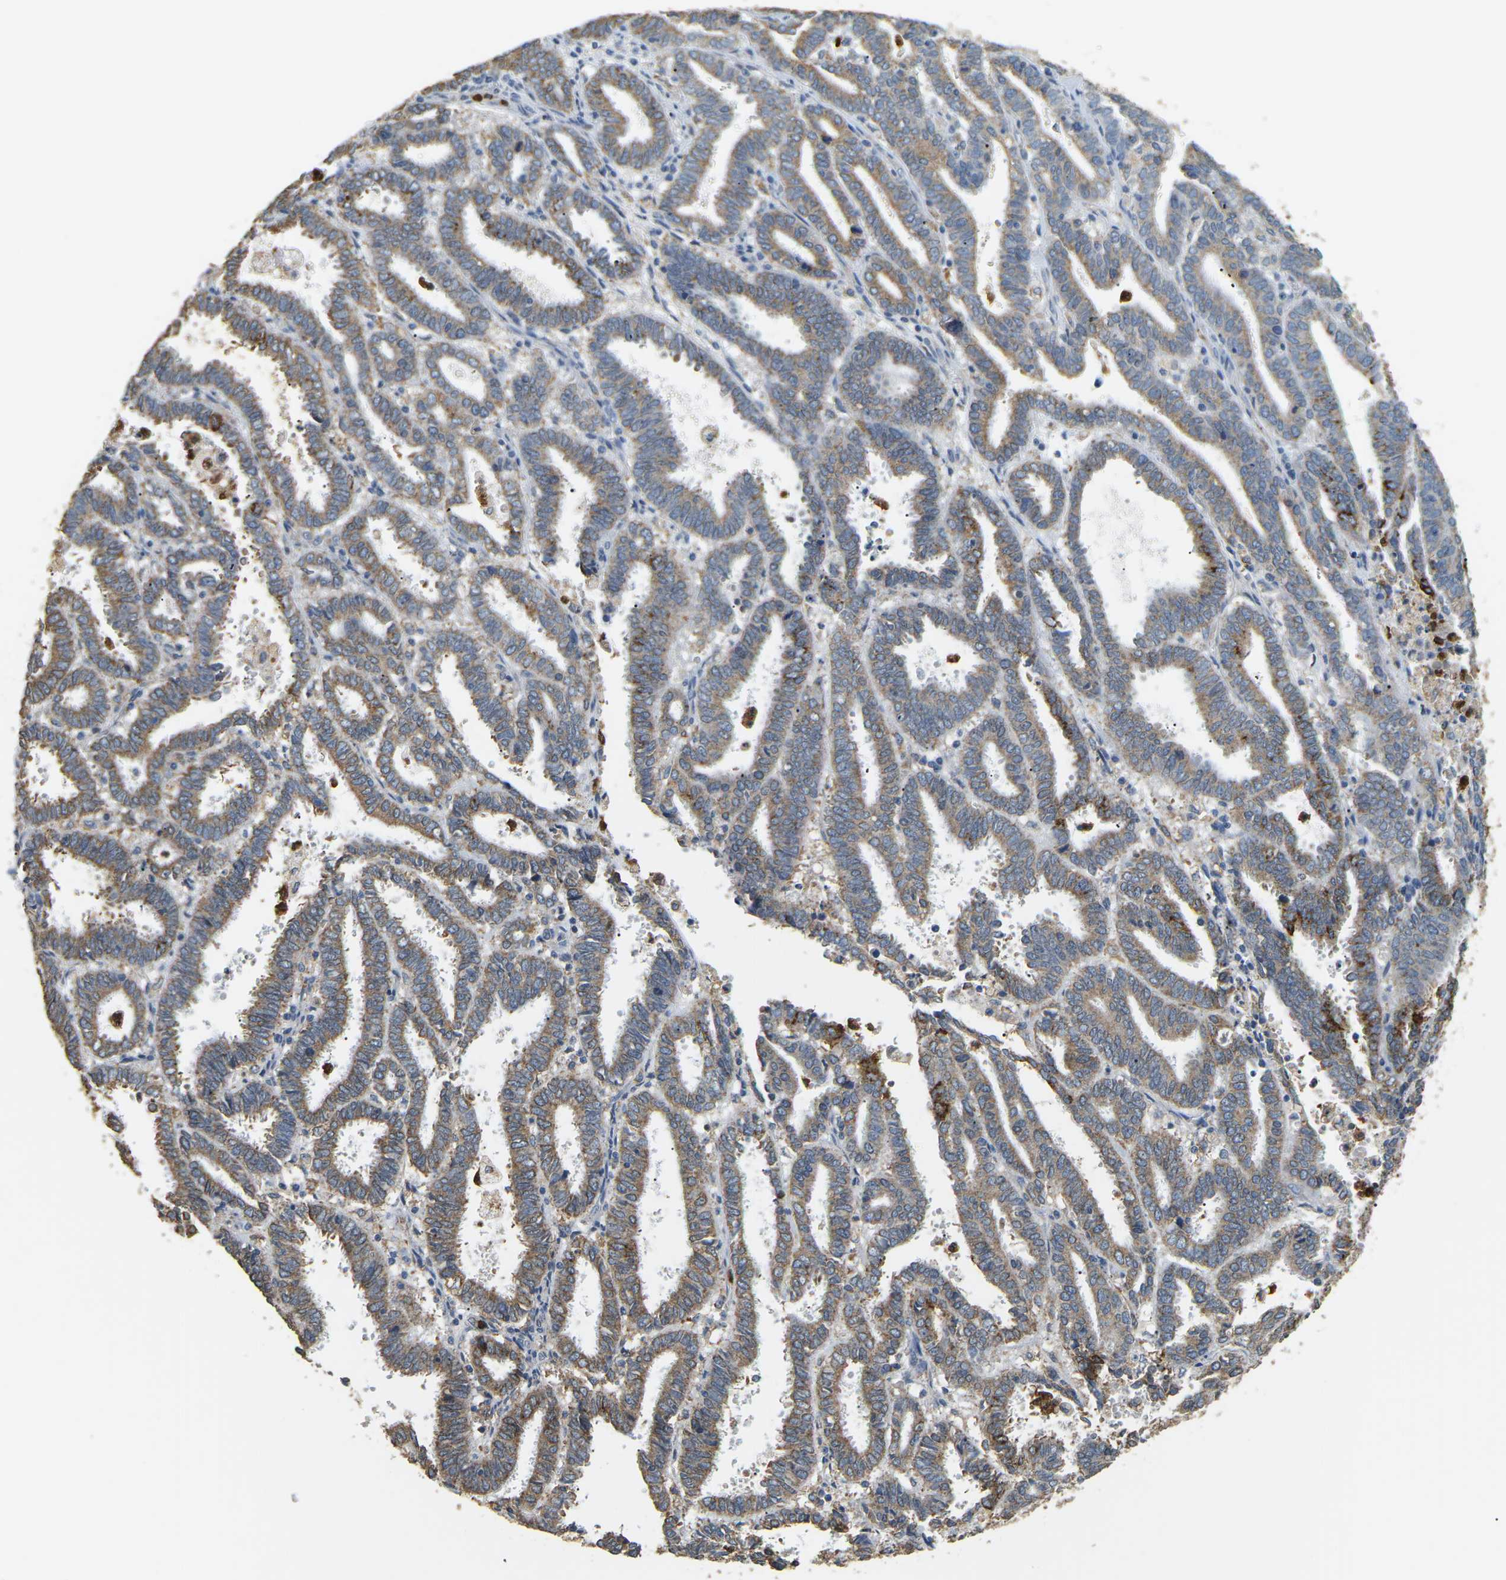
{"staining": {"intensity": "moderate", "quantity": ">75%", "location": "cytoplasmic/membranous"}, "tissue": "endometrial cancer", "cell_type": "Tumor cells", "image_type": "cancer", "snomed": [{"axis": "morphology", "description": "Adenocarcinoma, NOS"}, {"axis": "topography", "description": "Uterus"}], "caption": "Immunohistochemistry staining of adenocarcinoma (endometrial), which shows medium levels of moderate cytoplasmic/membranous staining in about >75% of tumor cells indicating moderate cytoplasmic/membranous protein positivity. The staining was performed using DAB (3,3'-diaminobenzidine) (brown) for protein detection and nuclei were counterstained in hematoxylin (blue).", "gene": "ADM", "patient": {"sex": "female", "age": 83}}